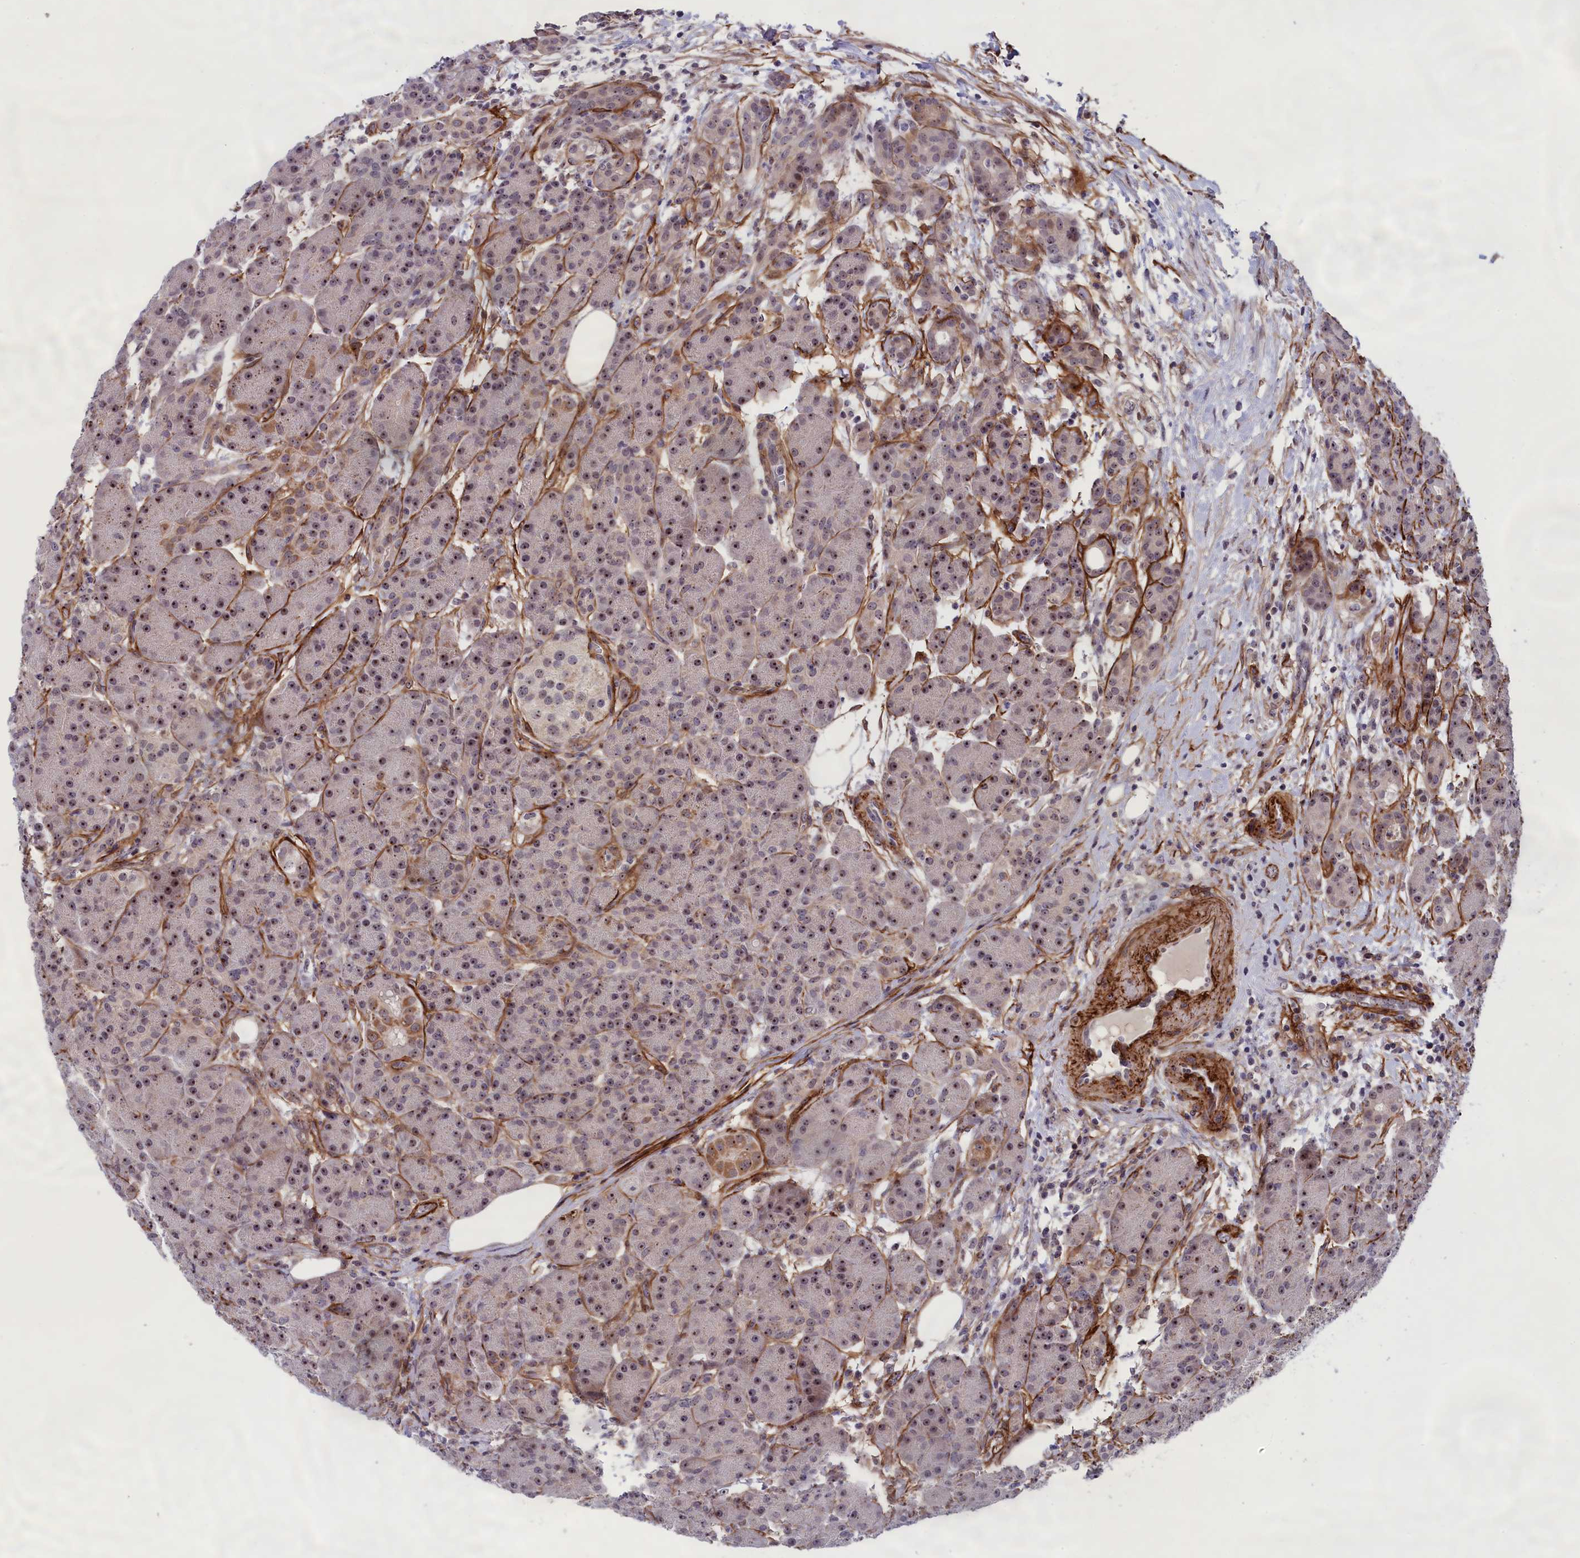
{"staining": {"intensity": "moderate", "quantity": "25%-75%", "location": "nuclear"}, "tissue": "pancreas", "cell_type": "Exocrine glandular cells", "image_type": "normal", "snomed": [{"axis": "morphology", "description": "Normal tissue, NOS"}, {"axis": "topography", "description": "Pancreas"}], "caption": "An immunohistochemistry image of normal tissue is shown. Protein staining in brown shows moderate nuclear positivity in pancreas within exocrine glandular cells. (Stains: DAB (3,3'-diaminobenzidine) in brown, nuclei in blue, Microscopy: brightfield microscopy at high magnification).", "gene": "PPAN", "patient": {"sex": "male", "age": 63}}